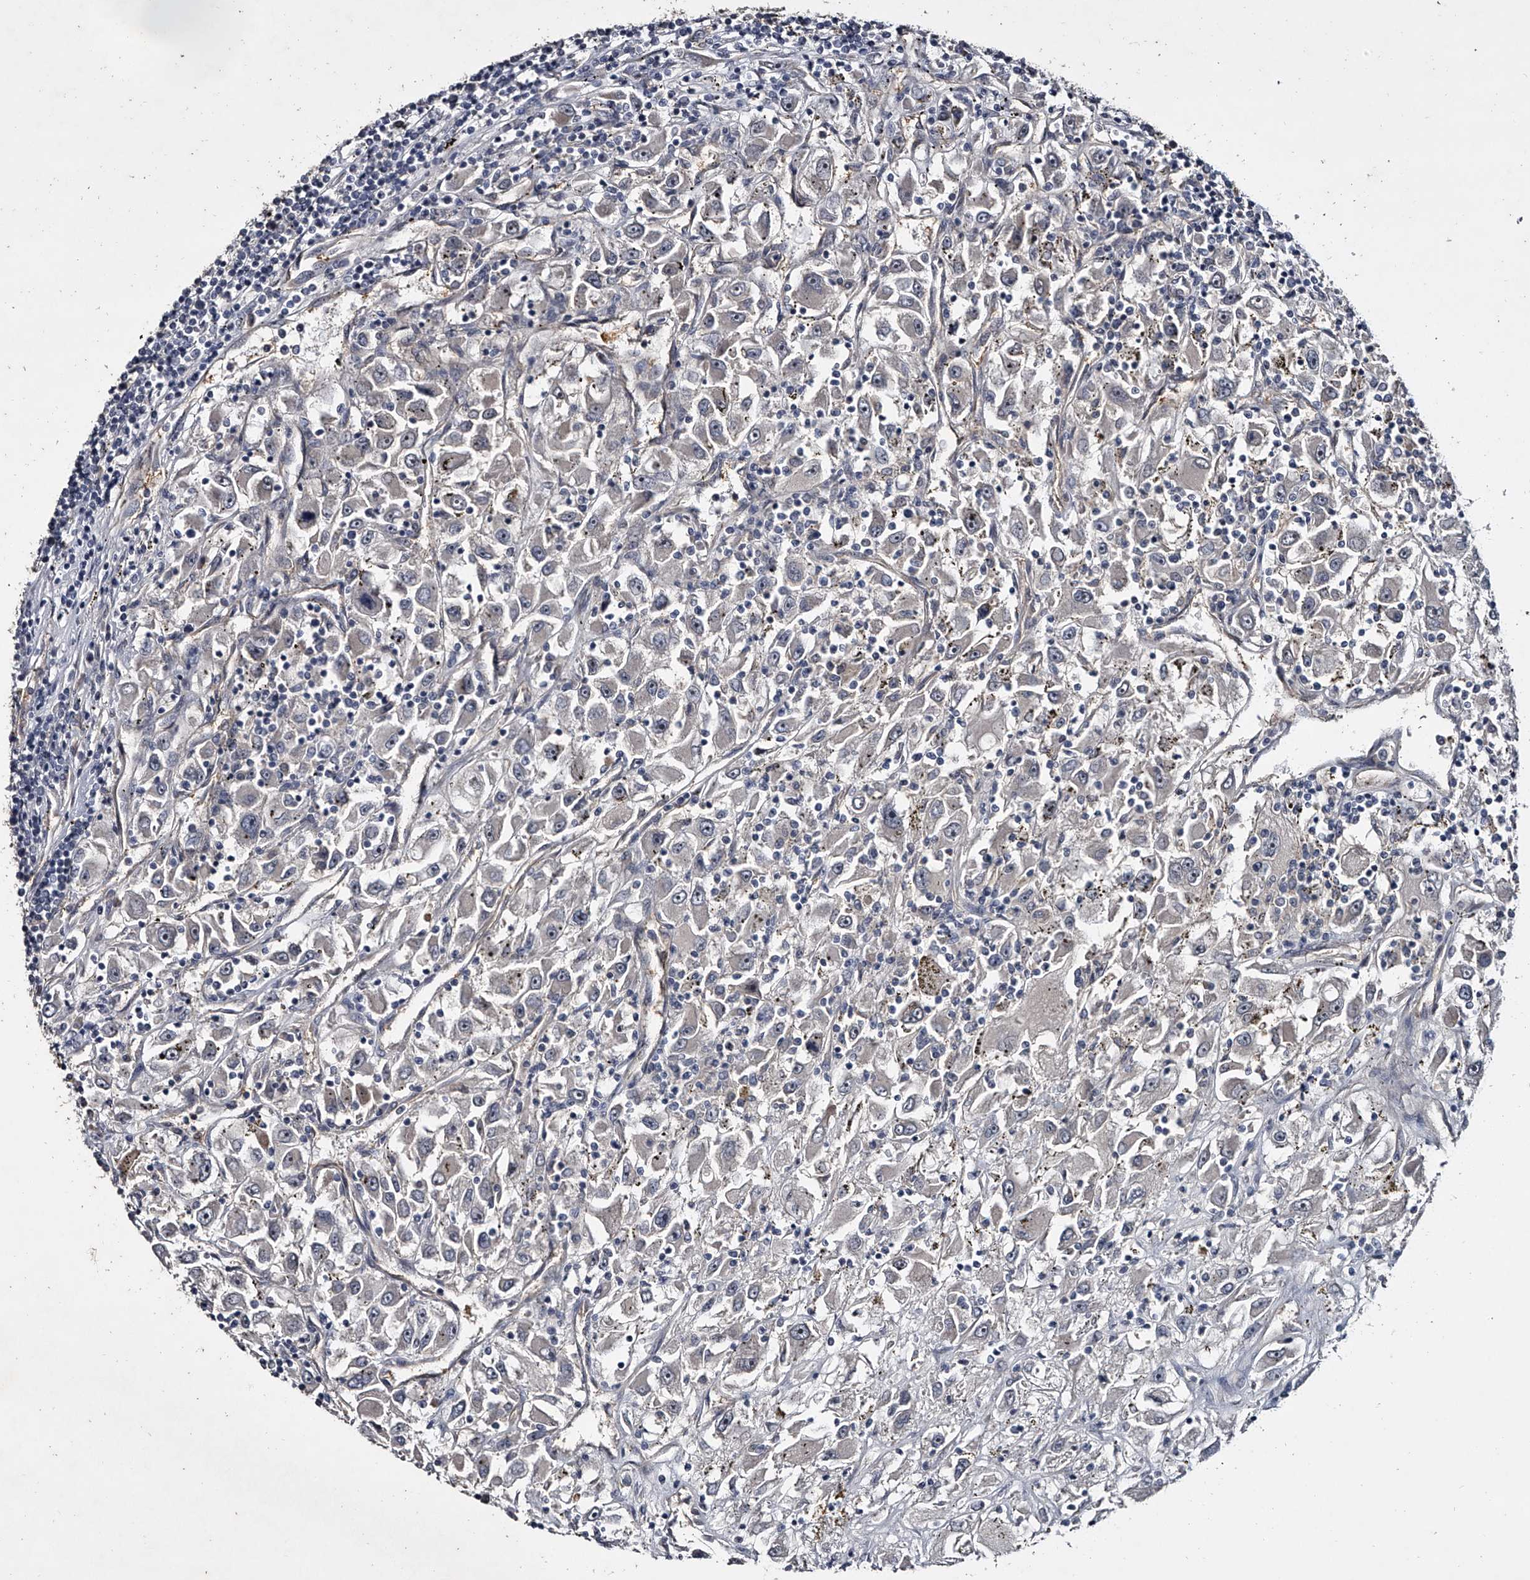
{"staining": {"intensity": "negative", "quantity": "none", "location": "none"}, "tissue": "renal cancer", "cell_type": "Tumor cells", "image_type": "cancer", "snomed": [{"axis": "morphology", "description": "Adenocarcinoma, NOS"}, {"axis": "topography", "description": "Kidney"}], "caption": "A high-resolution photomicrograph shows immunohistochemistry (IHC) staining of renal cancer (adenocarcinoma), which reveals no significant staining in tumor cells.", "gene": "MDN1", "patient": {"sex": "female", "age": 52}}